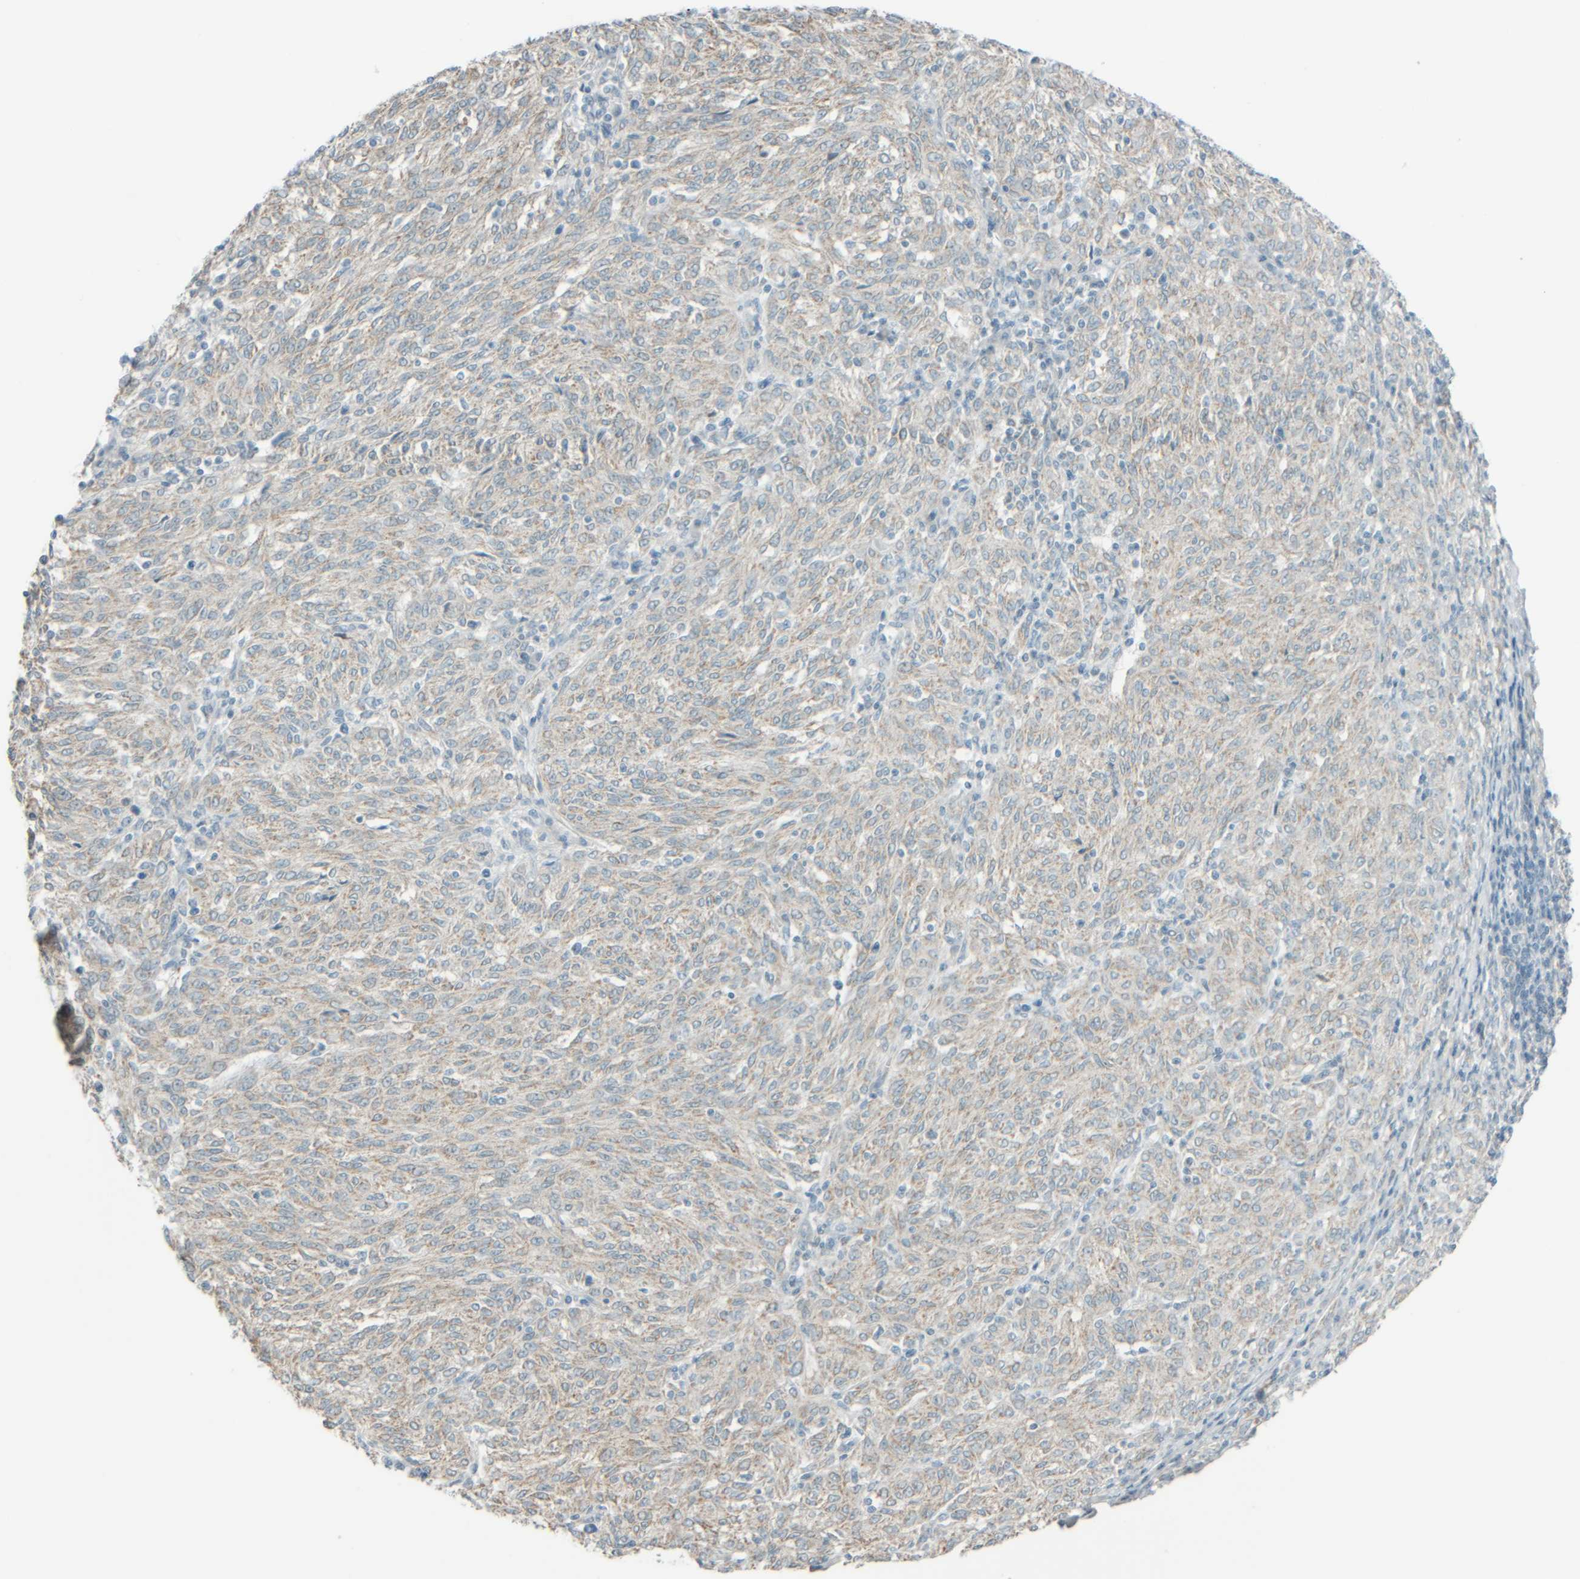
{"staining": {"intensity": "weak", "quantity": "25%-75%", "location": "cytoplasmic/membranous"}, "tissue": "melanoma", "cell_type": "Tumor cells", "image_type": "cancer", "snomed": [{"axis": "morphology", "description": "Malignant melanoma, NOS"}, {"axis": "topography", "description": "Skin"}], "caption": "There is low levels of weak cytoplasmic/membranous staining in tumor cells of malignant melanoma, as demonstrated by immunohistochemical staining (brown color).", "gene": "PTGES3L-AARSD1", "patient": {"sex": "female", "age": 72}}